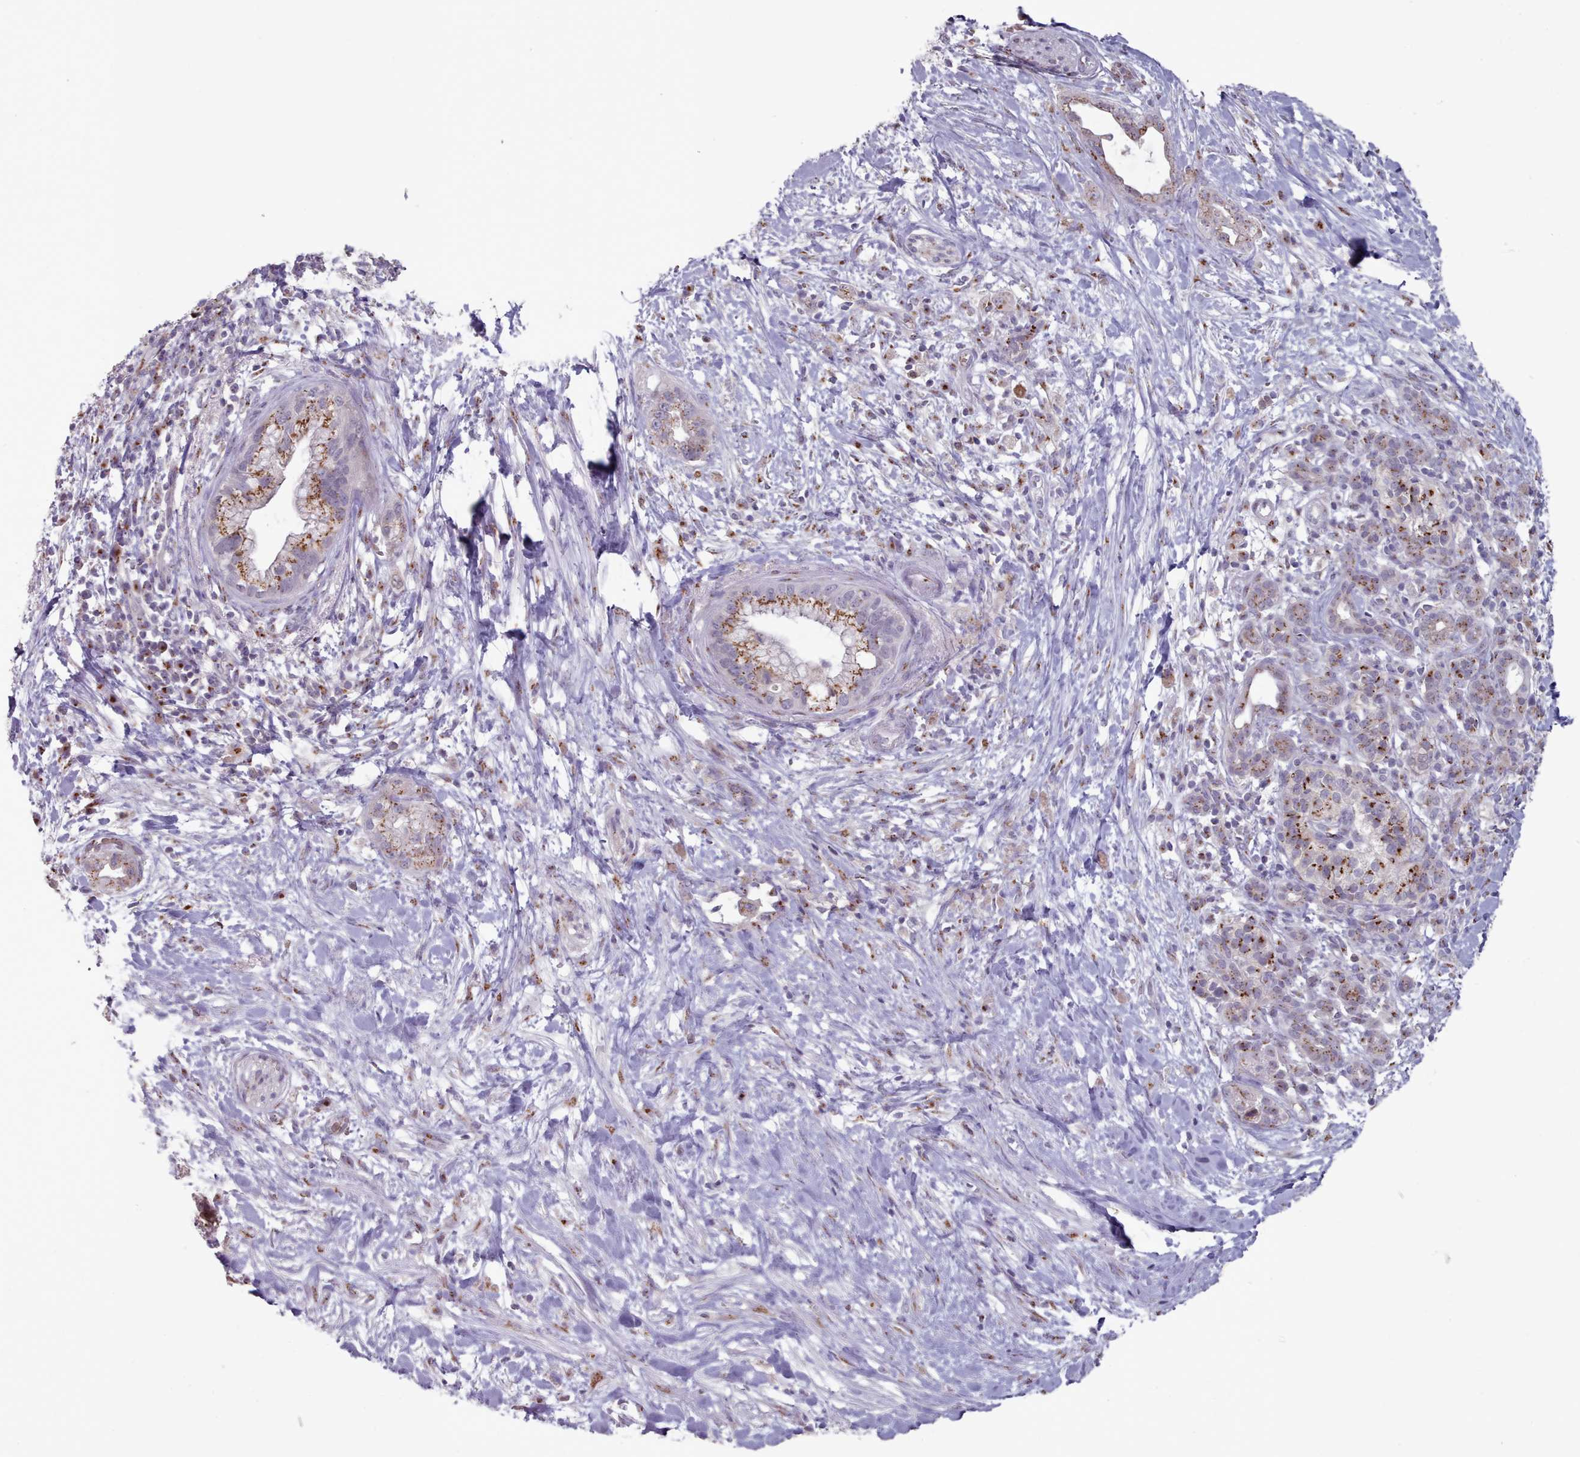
{"staining": {"intensity": "moderate", "quantity": ">75%", "location": "cytoplasmic/membranous"}, "tissue": "pancreatic cancer", "cell_type": "Tumor cells", "image_type": "cancer", "snomed": [{"axis": "morphology", "description": "Adenocarcinoma, NOS"}, {"axis": "topography", "description": "Pancreas"}], "caption": "Protein staining displays moderate cytoplasmic/membranous positivity in approximately >75% of tumor cells in adenocarcinoma (pancreatic). Using DAB (3,3'-diaminobenzidine) (brown) and hematoxylin (blue) stains, captured at high magnification using brightfield microscopy.", "gene": "MAN1B1", "patient": {"sex": "male", "age": 44}}